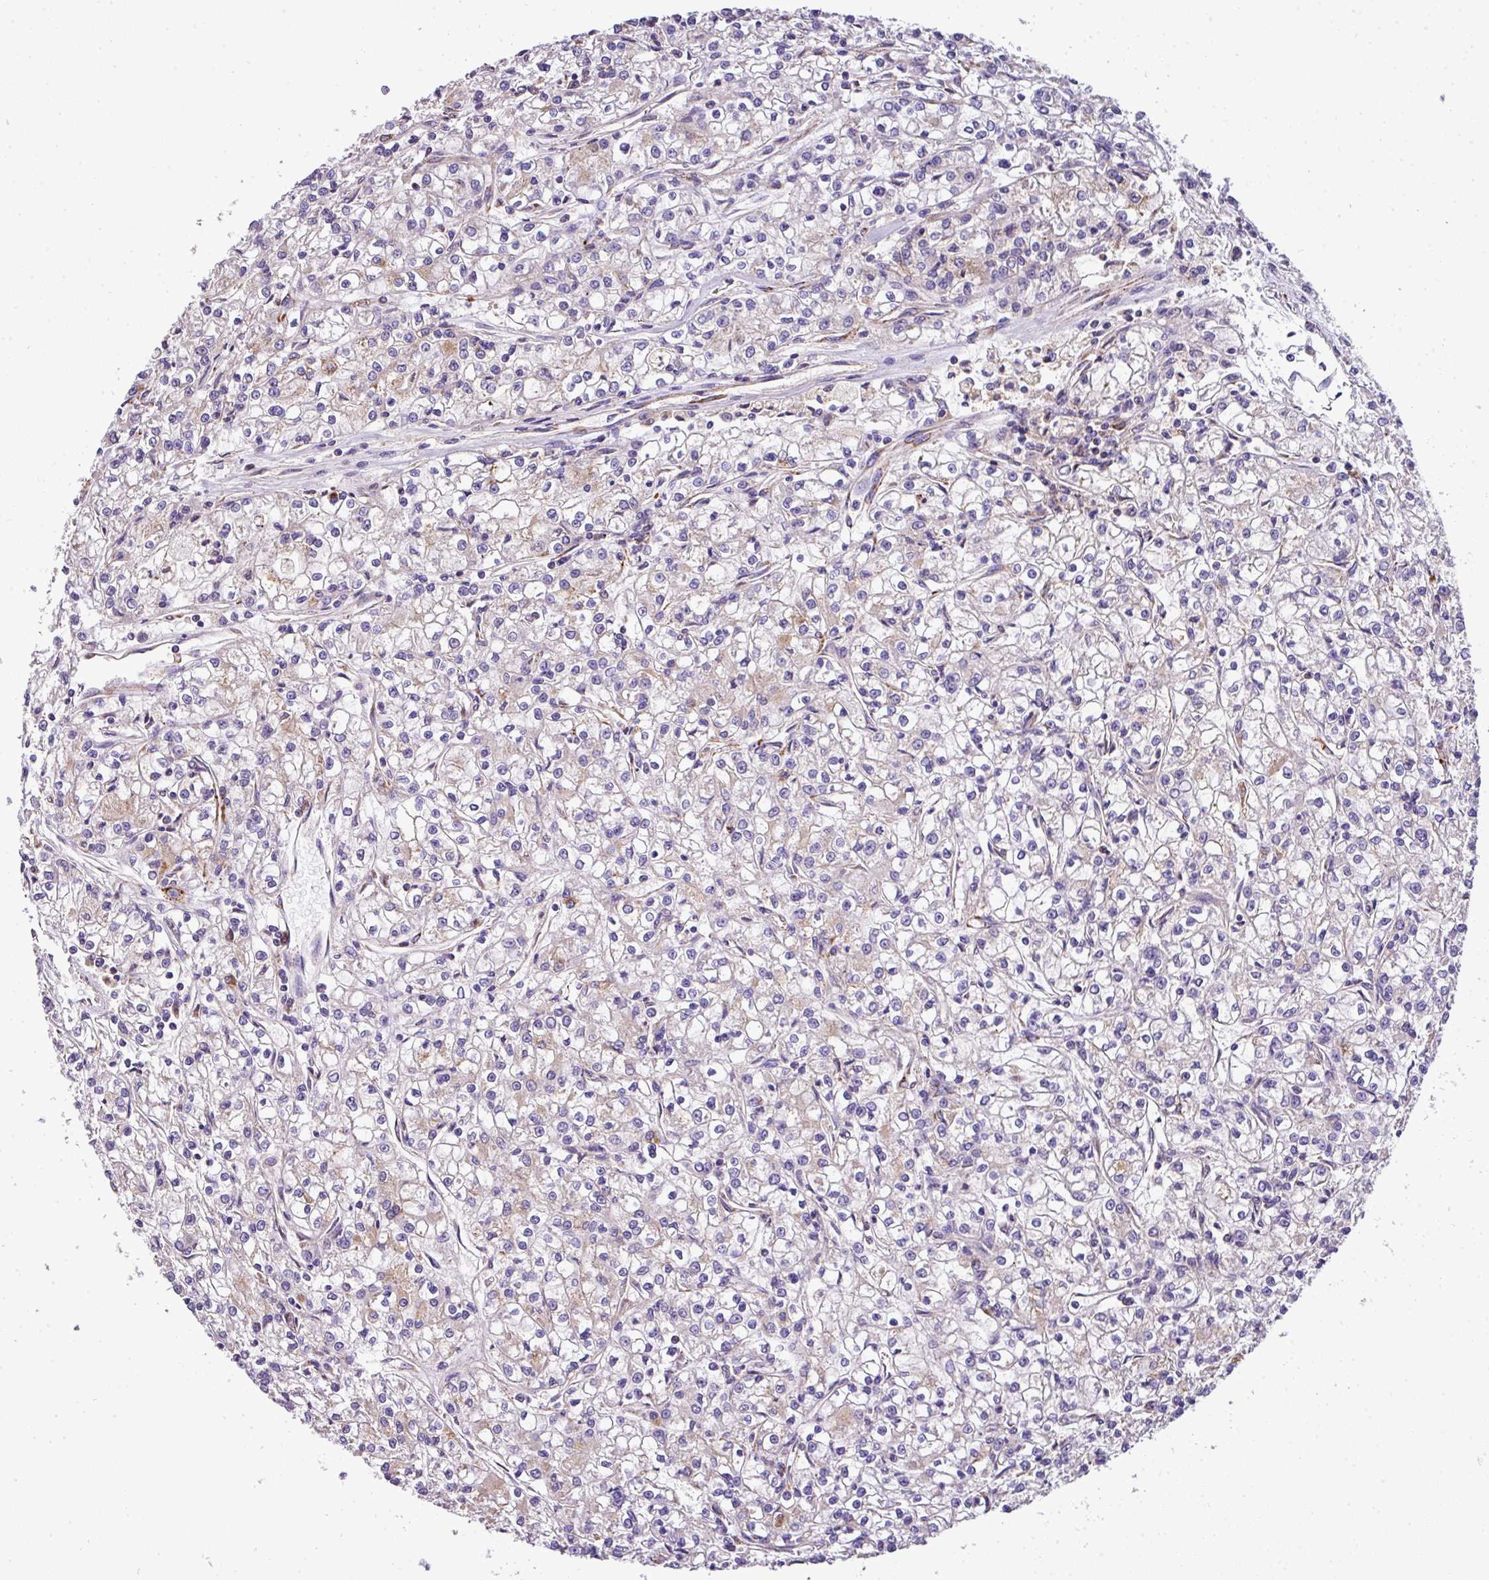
{"staining": {"intensity": "weak", "quantity": "25%-75%", "location": "cytoplasmic/membranous"}, "tissue": "renal cancer", "cell_type": "Tumor cells", "image_type": "cancer", "snomed": [{"axis": "morphology", "description": "Adenocarcinoma, NOS"}, {"axis": "topography", "description": "Kidney"}], "caption": "Renal cancer (adenocarcinoma) stained with a protein marker reveals weak staining in tumor cells.", "gene": "ANXA2R", "patient": {"sex": "female", "age": 59}}